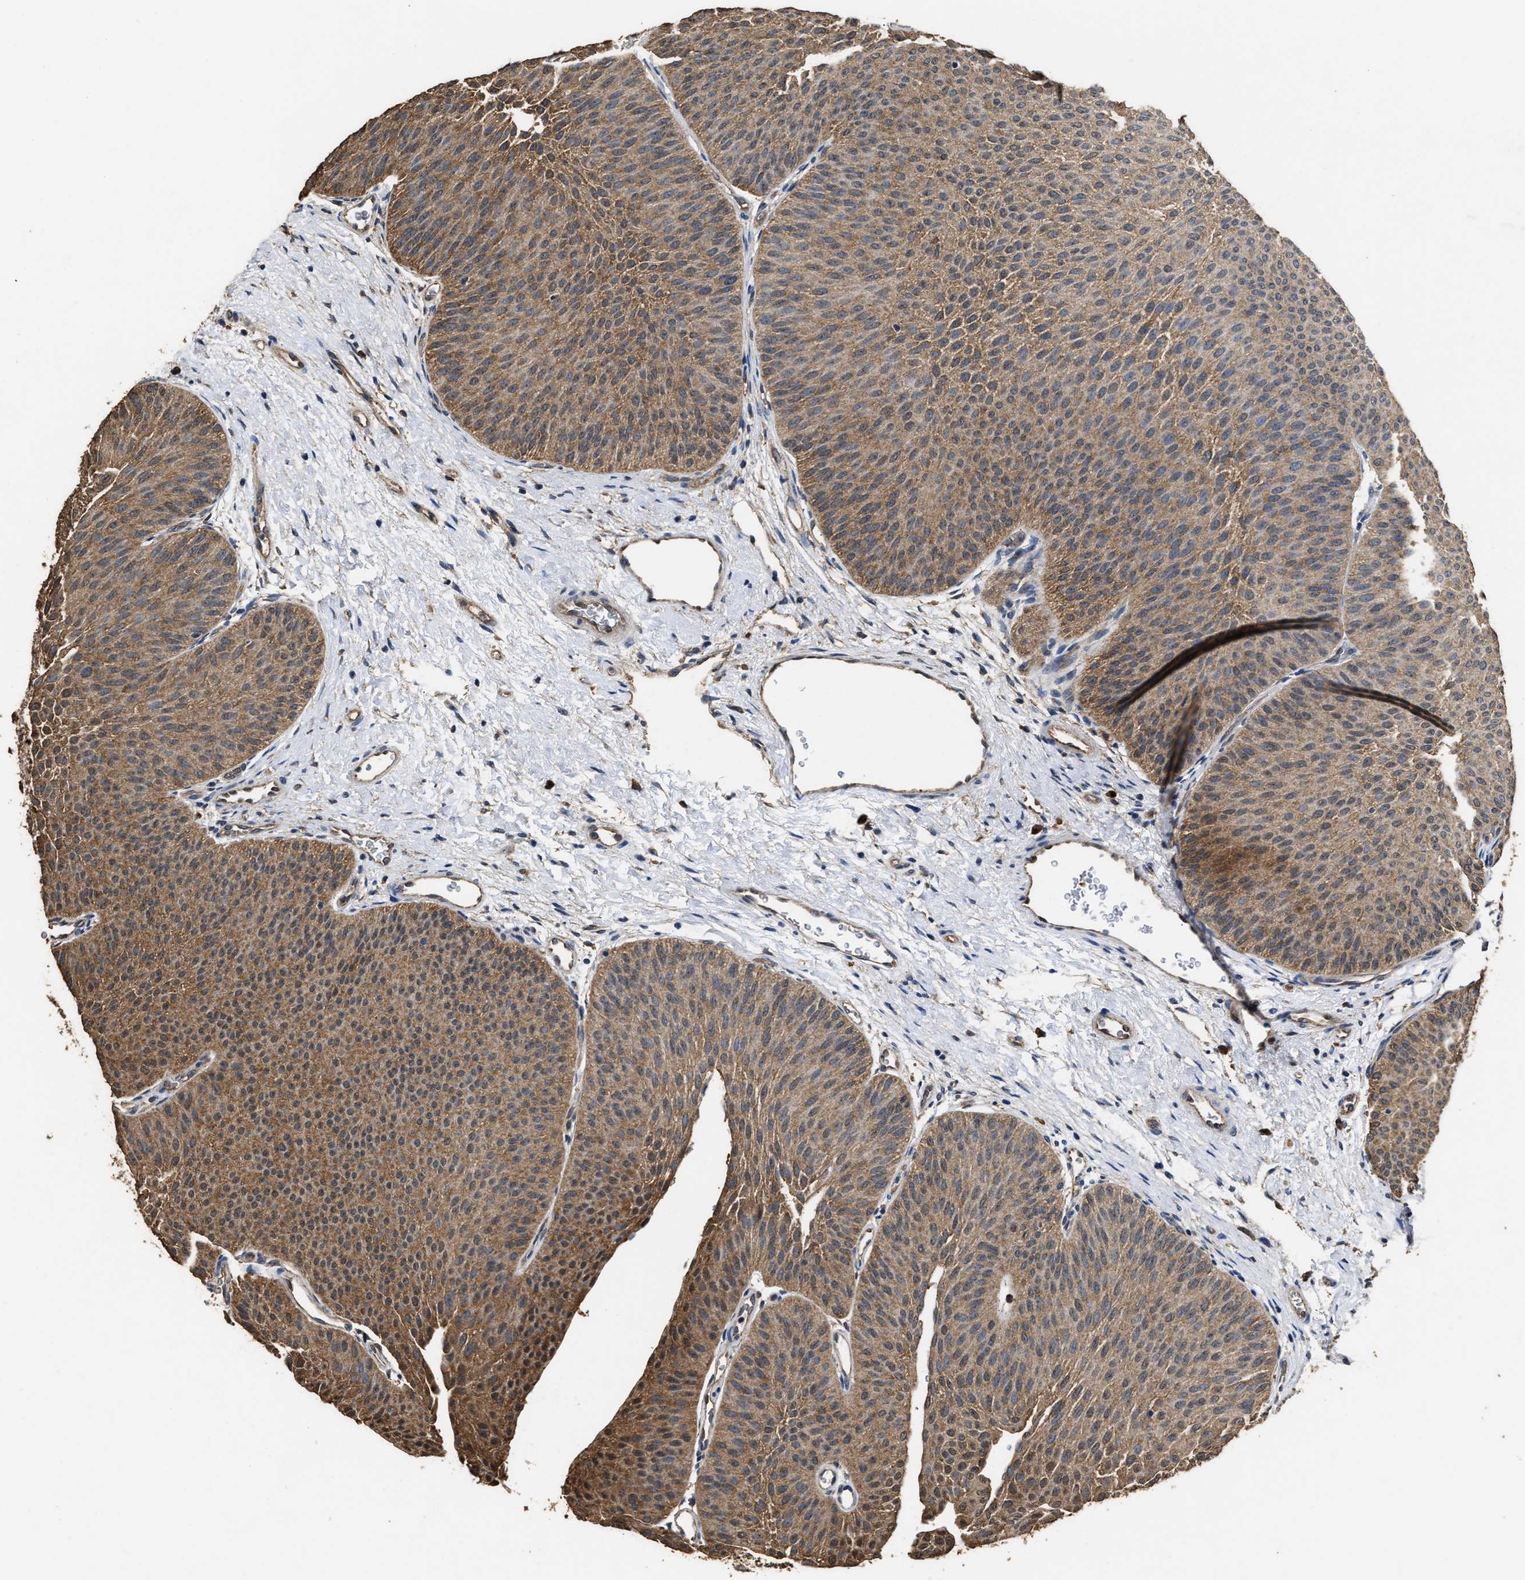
{"staining": {"intensity": "moderate", "quantity": ">75%", "location": "cytoplasmic/membranous"}, "tissue": "urothelial cancer", "cell_type": "Tumor cells", "image_type": "cancer", "snomed": [{"axis": "morphology", "description": "Urothelial carcinoma, Low grade"}, {"axis": "topography", "description": "Urinary bladder"}], "caption": "This photomicrograph demonstrates IHC staining of human urothelial carcinoma (low-grade), with medium moderate cytoplasmic/membranous positivity in approximately >75% of tumor cells.", "gene": "YWHAE", "patient": {"sex": "female", "age": 60}}